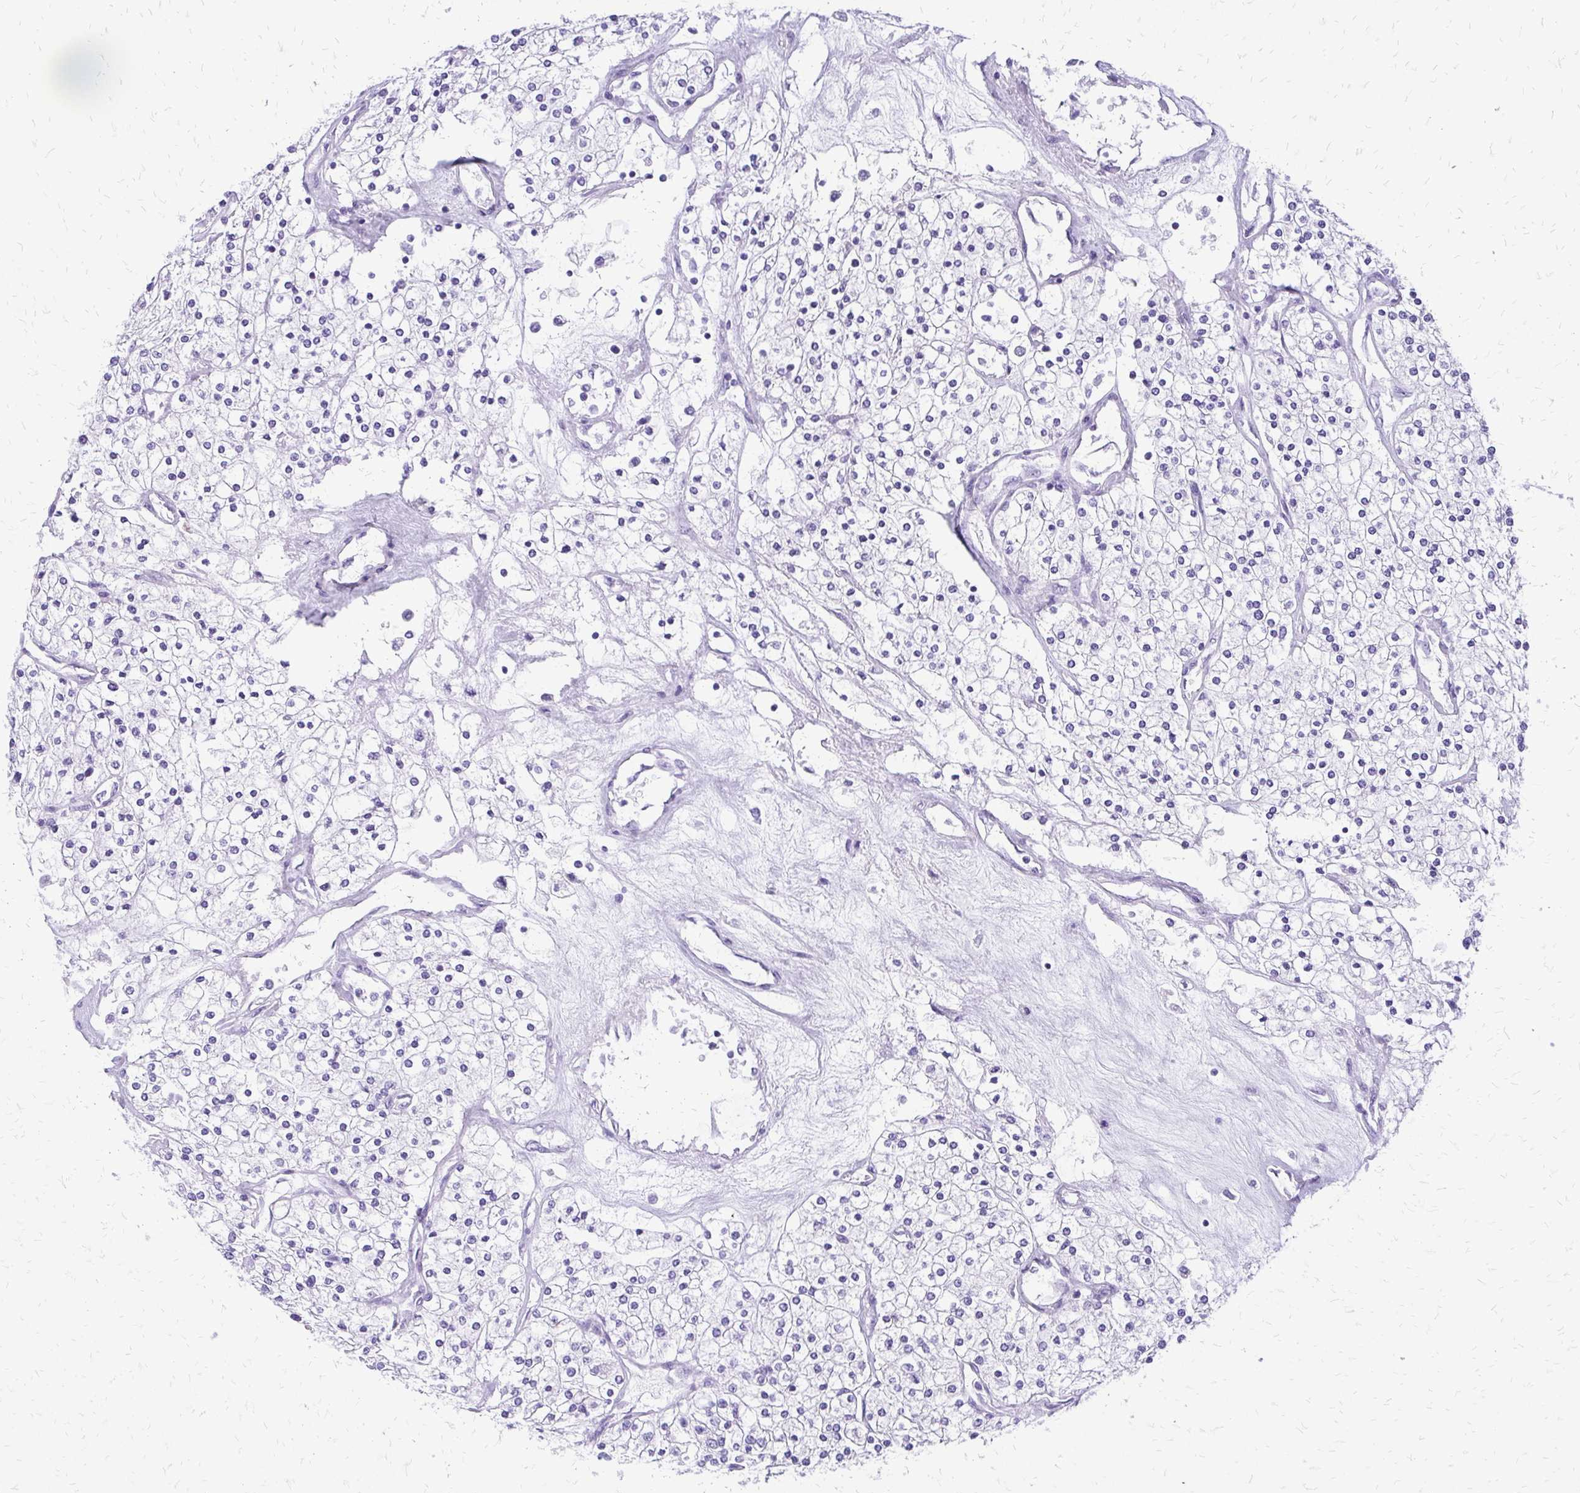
{"staining": {"intensity": "negative", "quantity": "none", "location": "none"}, "tissue": "renal cancer", "cell_type": "Tumor cells", "image_type": "cancer", "snomed": [{"axis": "morphology", "description": "Adenocarcinoma, NOS"}, {"axis": "topography", "description": "Kidney"}], "caption": "DAB immunohistochemical staining of renal cancer (adenocarcinoma) exhibits no significant positivity in tumor cells. The staining was performed using DAB to visualize the protein expression in brown, while the nuclei were stained in blue with hematoxylin (Magnification: 20x).", "gene": "SLC32A1", "patient": {"sex": "male", "age": 80}}